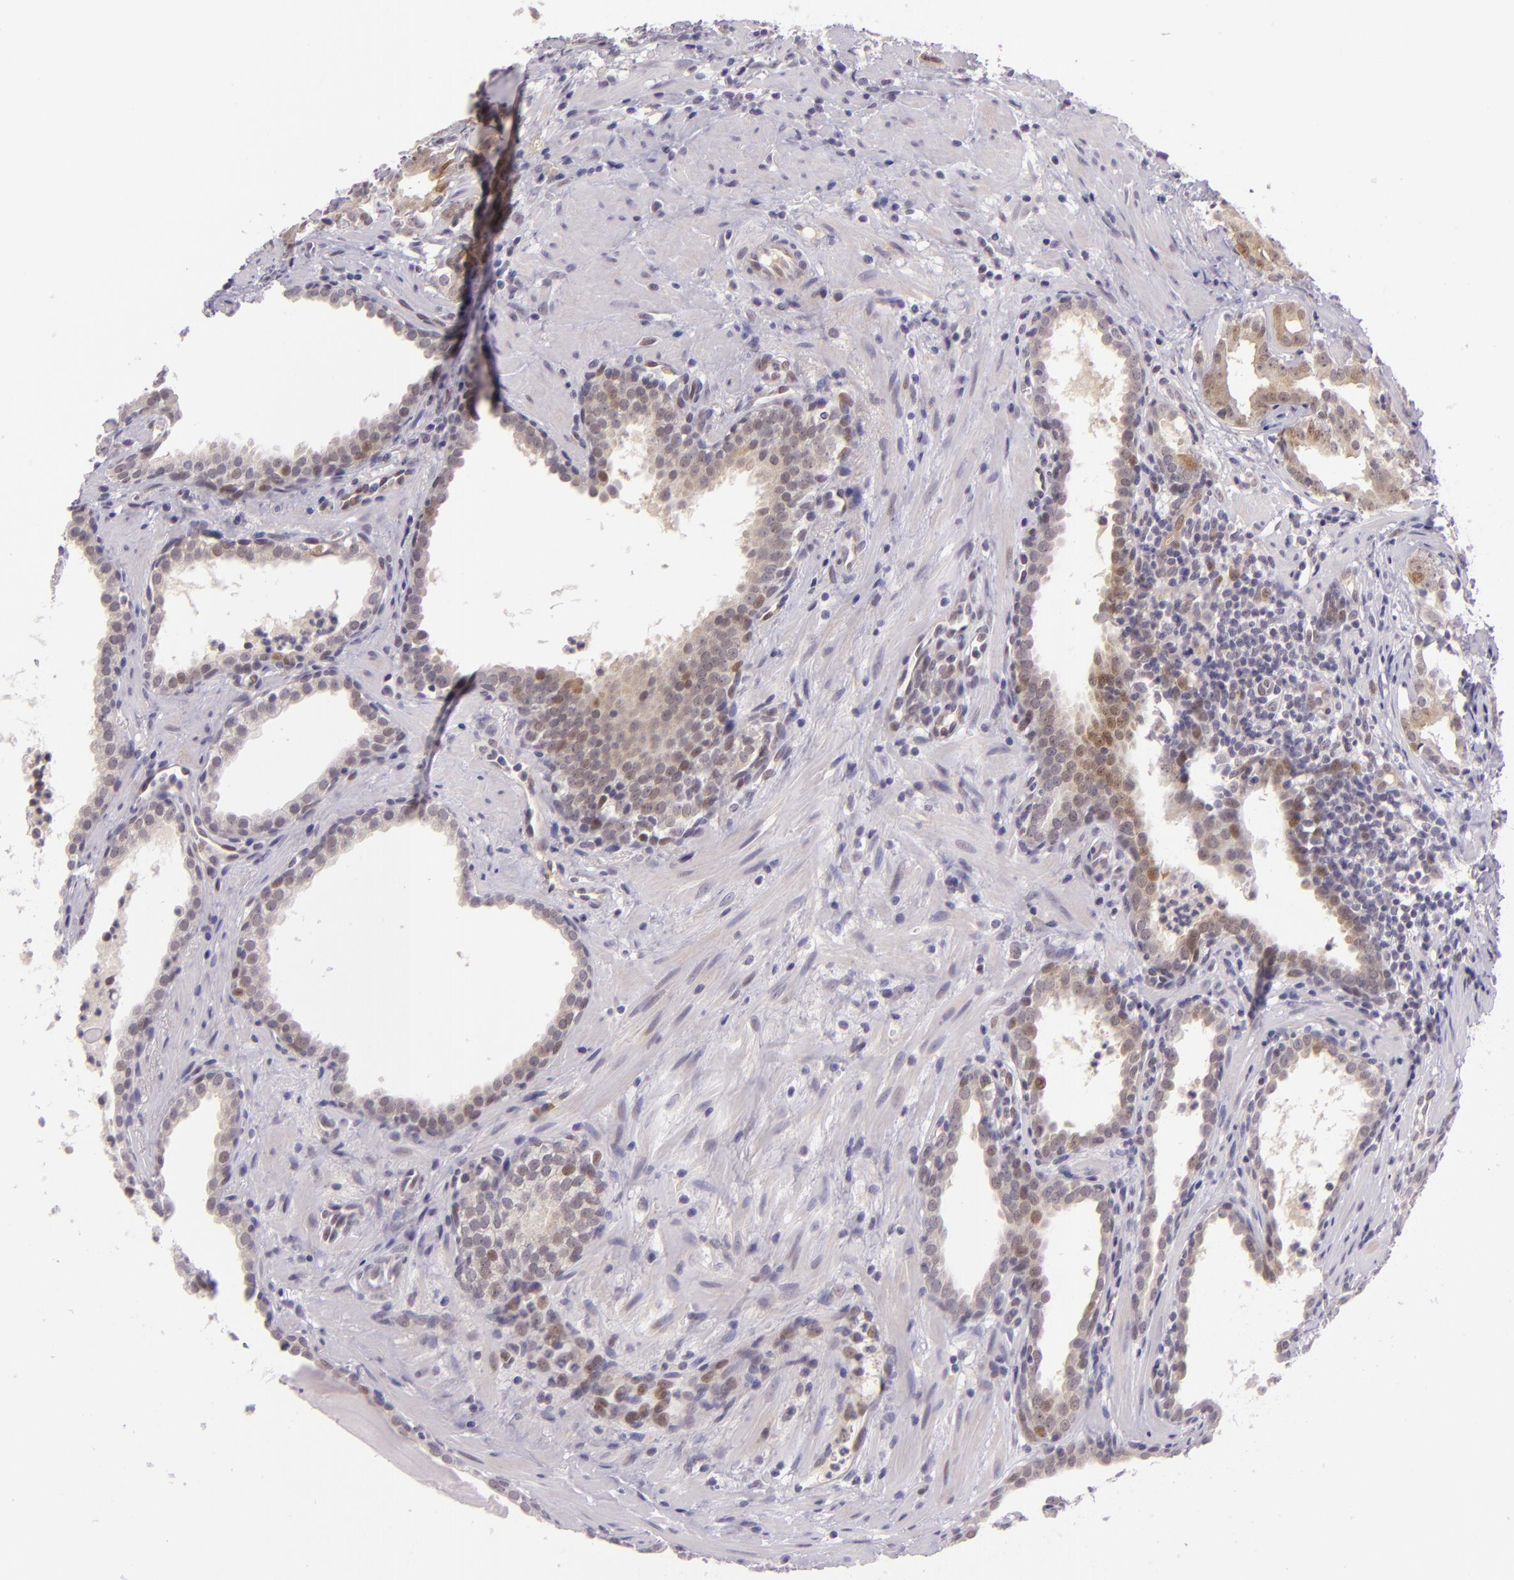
{"staining": {"intensity": "weak", "quantity": "<25%", "location": "cytoplasmic/membranous"}, "tissue": "prostate cancer", "cell_type": "Tumor cells", "image_type": "cancer", "snomed": [{"axis": "morphology", "description": "Adenocarcinoma, Low grade"}, {"axis": "topography", "description": "Prostate"}], "caption": "Tumor cells are negative for protein expression in human low-grade adenocarcinoma (prostate). (DAB (3,3'-diaminobenzidine) IHC, high magnification).", "gene": "CSE1L", "patient": {"sex": "male", "age": 59}}